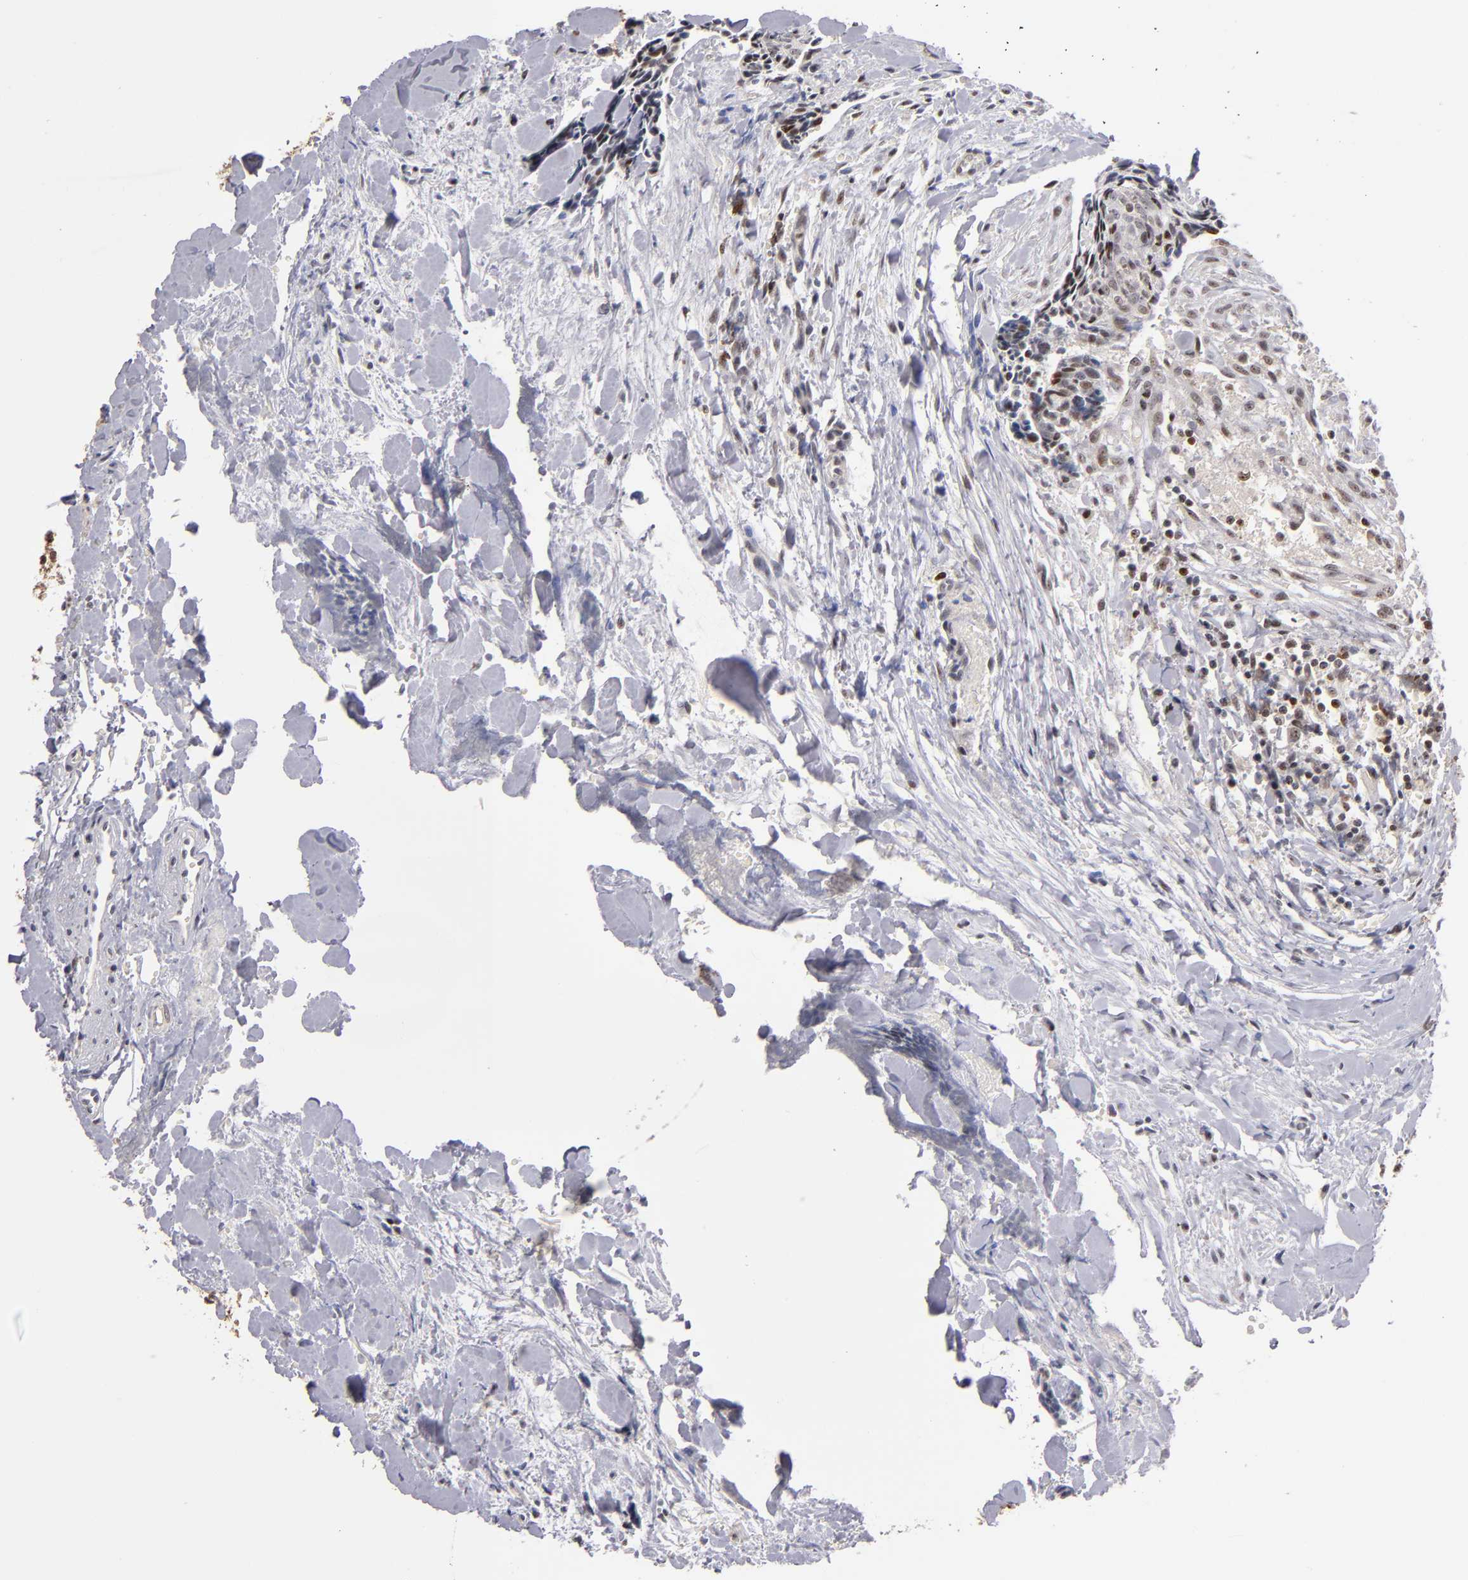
{"staining": {"intensity": "moderate", "quantity": "<25%", "location": "cytoplasmic/membranous,nuclear"}, "tissue": "head and neck cancer", "cell_type": "Tumor cells", "image_type": "cancer", "snomed": [{"axis": "morphology", "description": "Squamous cell carcinoma, NOS"}, {"axis": "topography", "description": "Salivary gland"}, {"axis": "topography", "description": "Head-Neck"}], "caption": "Squamous cell carcinoma (head and neck) tissue displays moderate cytoplasmic/membranous and nuclear positivity in about <25% of tumor cells", "gene": "PCNX4", "patient": {"sex": "male", "age": 70}}